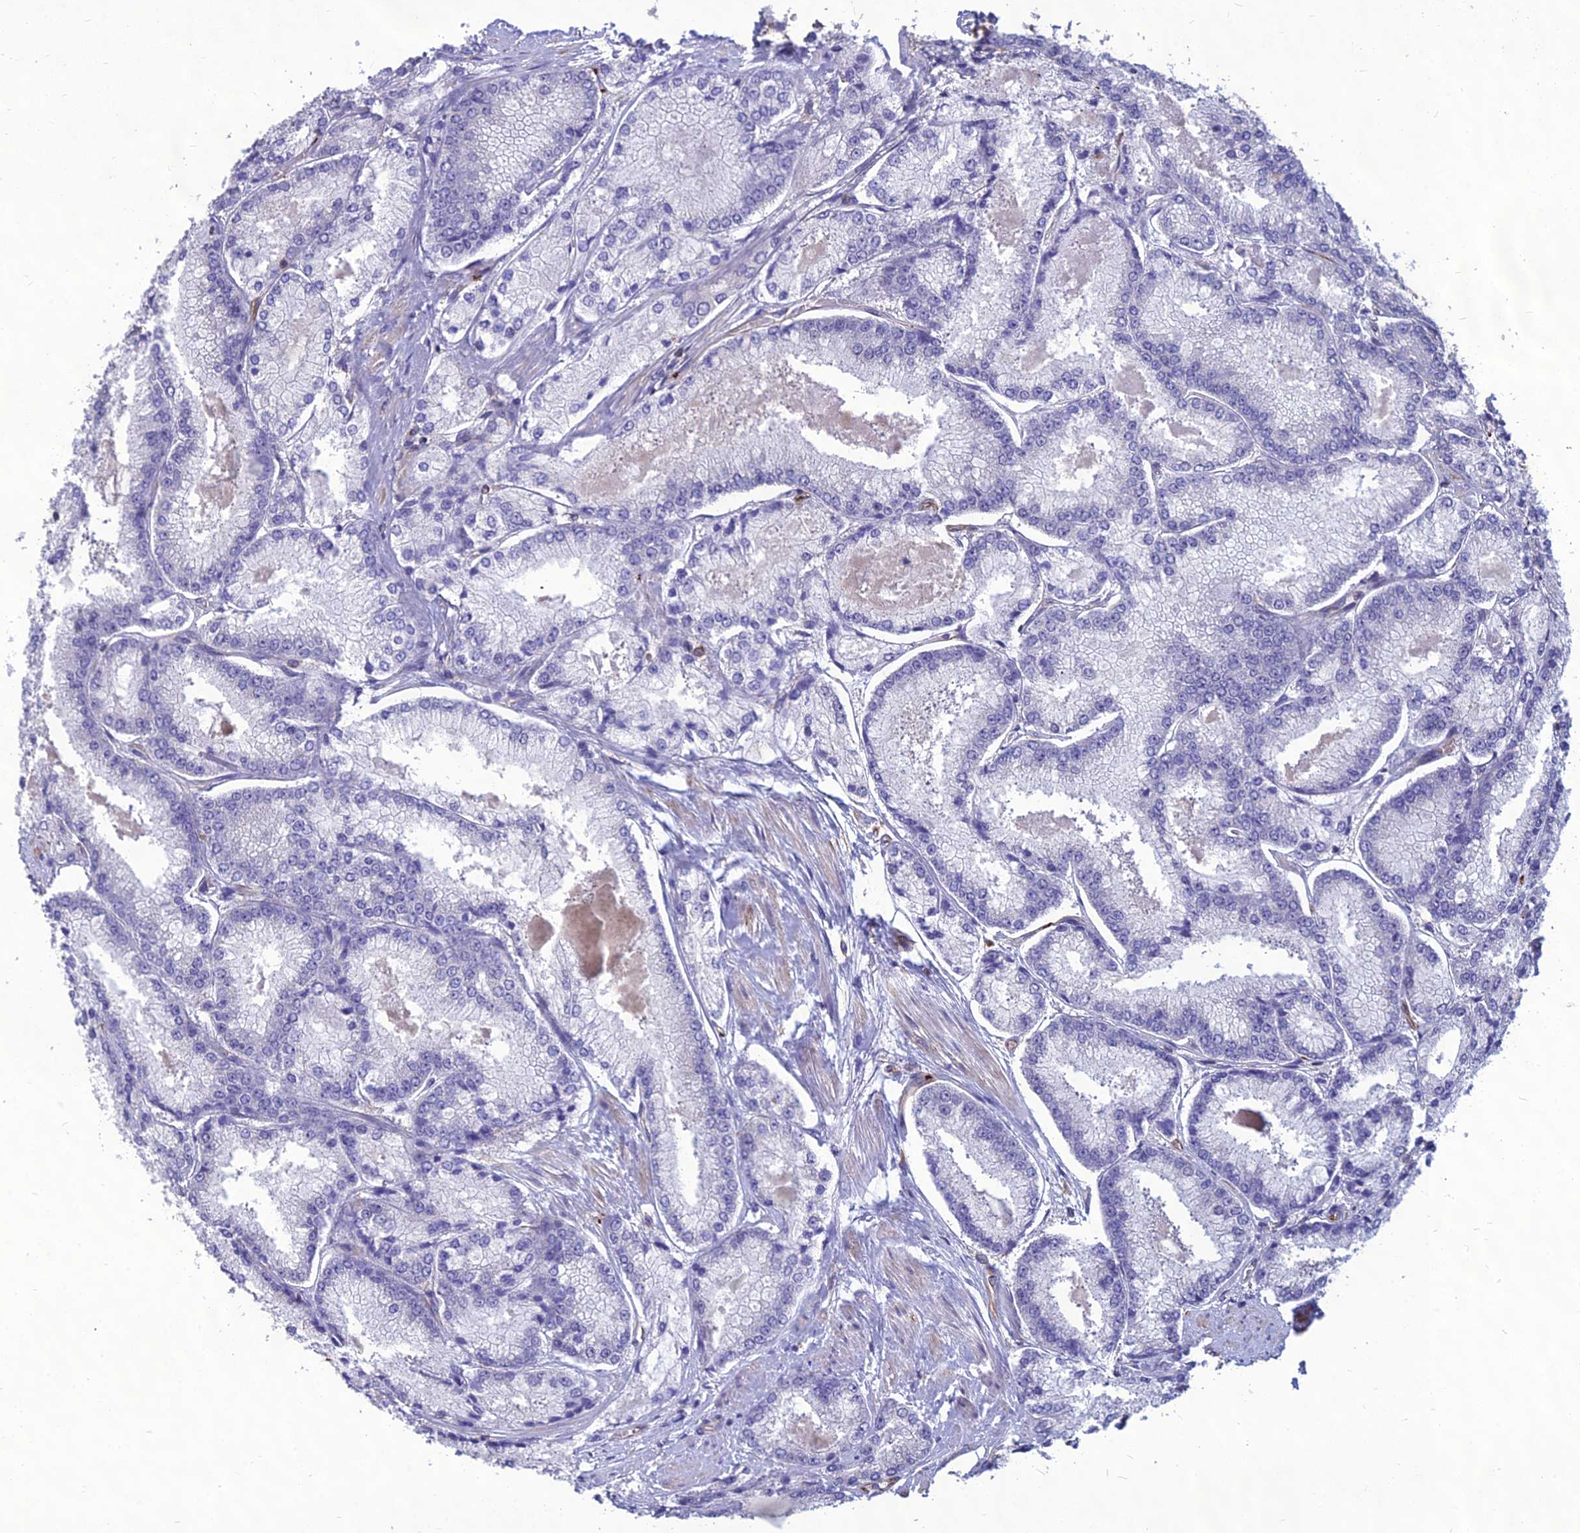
{"staining": {"intensity": "negative", "quantity": "none", "location": "none"}, "tissue": "prostate cancer", "cell_type": "Tumor cells", "image_type": "cancer", "snomed": [{"axis": "morphology", "description": "Adenocarcinoma, Low grade"}, {"axis": "topography", "description": "Prostate"}], "caption": "Immunohistochemistry (IHC) image of human prostate cancer stained for a protein (brown), which exhibits no expression in tumor cells. (Stains: DAB immunohistochemistry (IHC) with hematoxylin counter stain, Microscopy: brightfield microscopy at high magnification).", "gene": "PSMD11", "patient": {"sex": "male", "age": 74}}